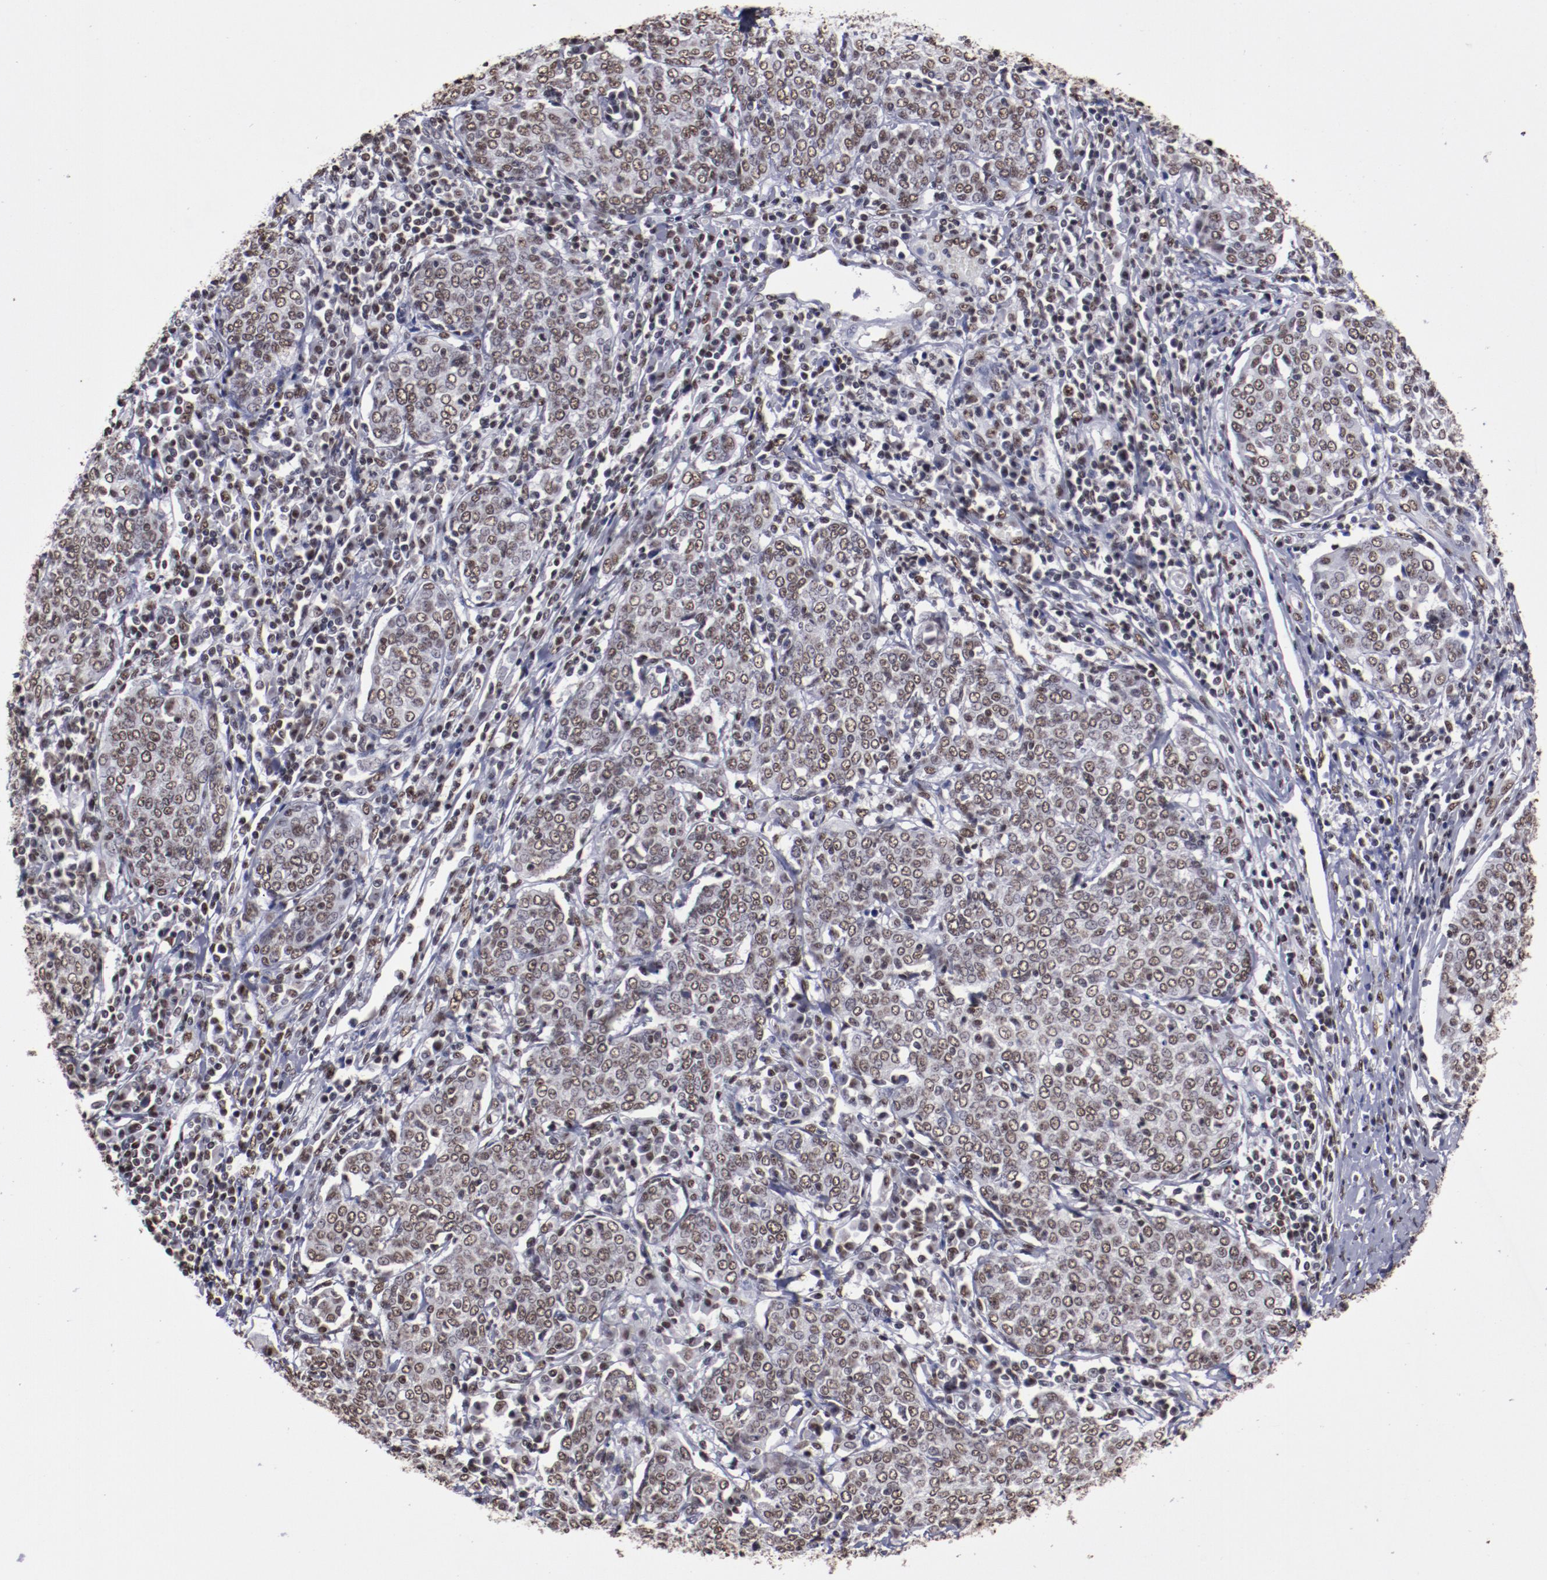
{"staining": {"intensity": "moderate", "quantity": ">75%", "location": "nuclear"}, "tissue": "cervical cancer", "cell_type": "Tumor cells", "image_type": "cancer", "snomed": [{"axis": "morphology", "description": "Squamous cell carcinoma, NOS"}, {"axis": "topography", "description": "Cervix"}], "caption": "This image reveals cervical cancer stained with IHC to label a protein in brown. The nuclear of tumor cells show moderate positivity for the protein. Nuclei are counter-stained blue.", "gene": "HNRNPA2B1", "patient": {"sex": "female", "age": 40}}